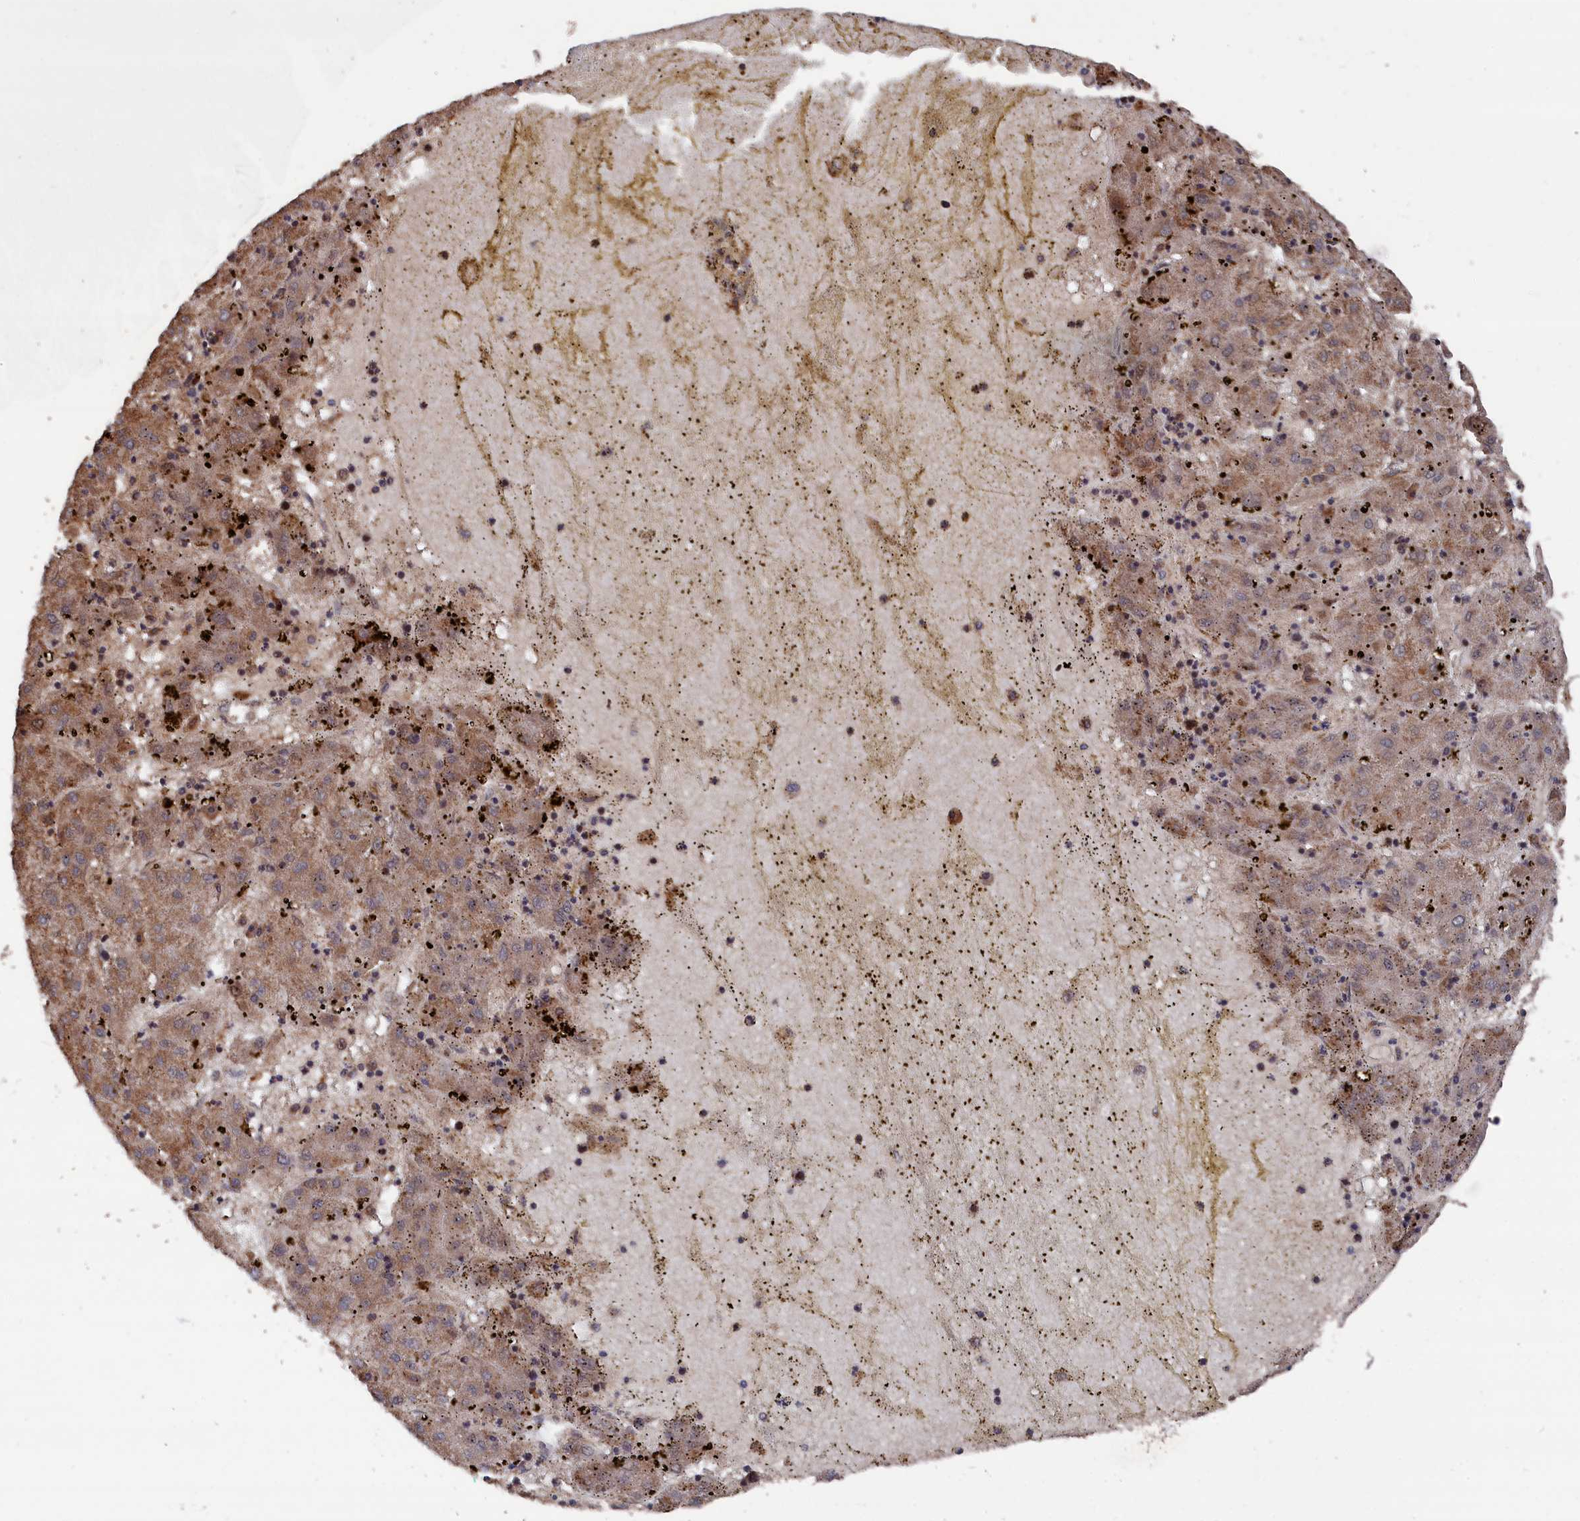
{"staining": {"intensity": "moderate", "quantity": ">75%", "location": "cytoplasmic/membranous"}, "tissue": "liver cancer", "cell_type": "Tumor cells", "image_type": "cancer", "snomed": [{"axis": "morphology", "description": "Carcinoma, Hepatocellular, NOS"}, {"axis": "topography", "description": "Liver"}], "caption": "Immunohistochemistry staining of liver cancer (hepatocellular carcinoma), which displays medium levels of moderate cytoplasmic/membranous positivity in about >75% of tumor cells indicating moderate cytoplasmic/membranous protein staining. The staining was performed using DAB (brown) for protein detection and nuclei were counterstained in hematoxylin (blue).", "gene": "CEACAM21", "patient": {"sex": "male", "age": 72}}